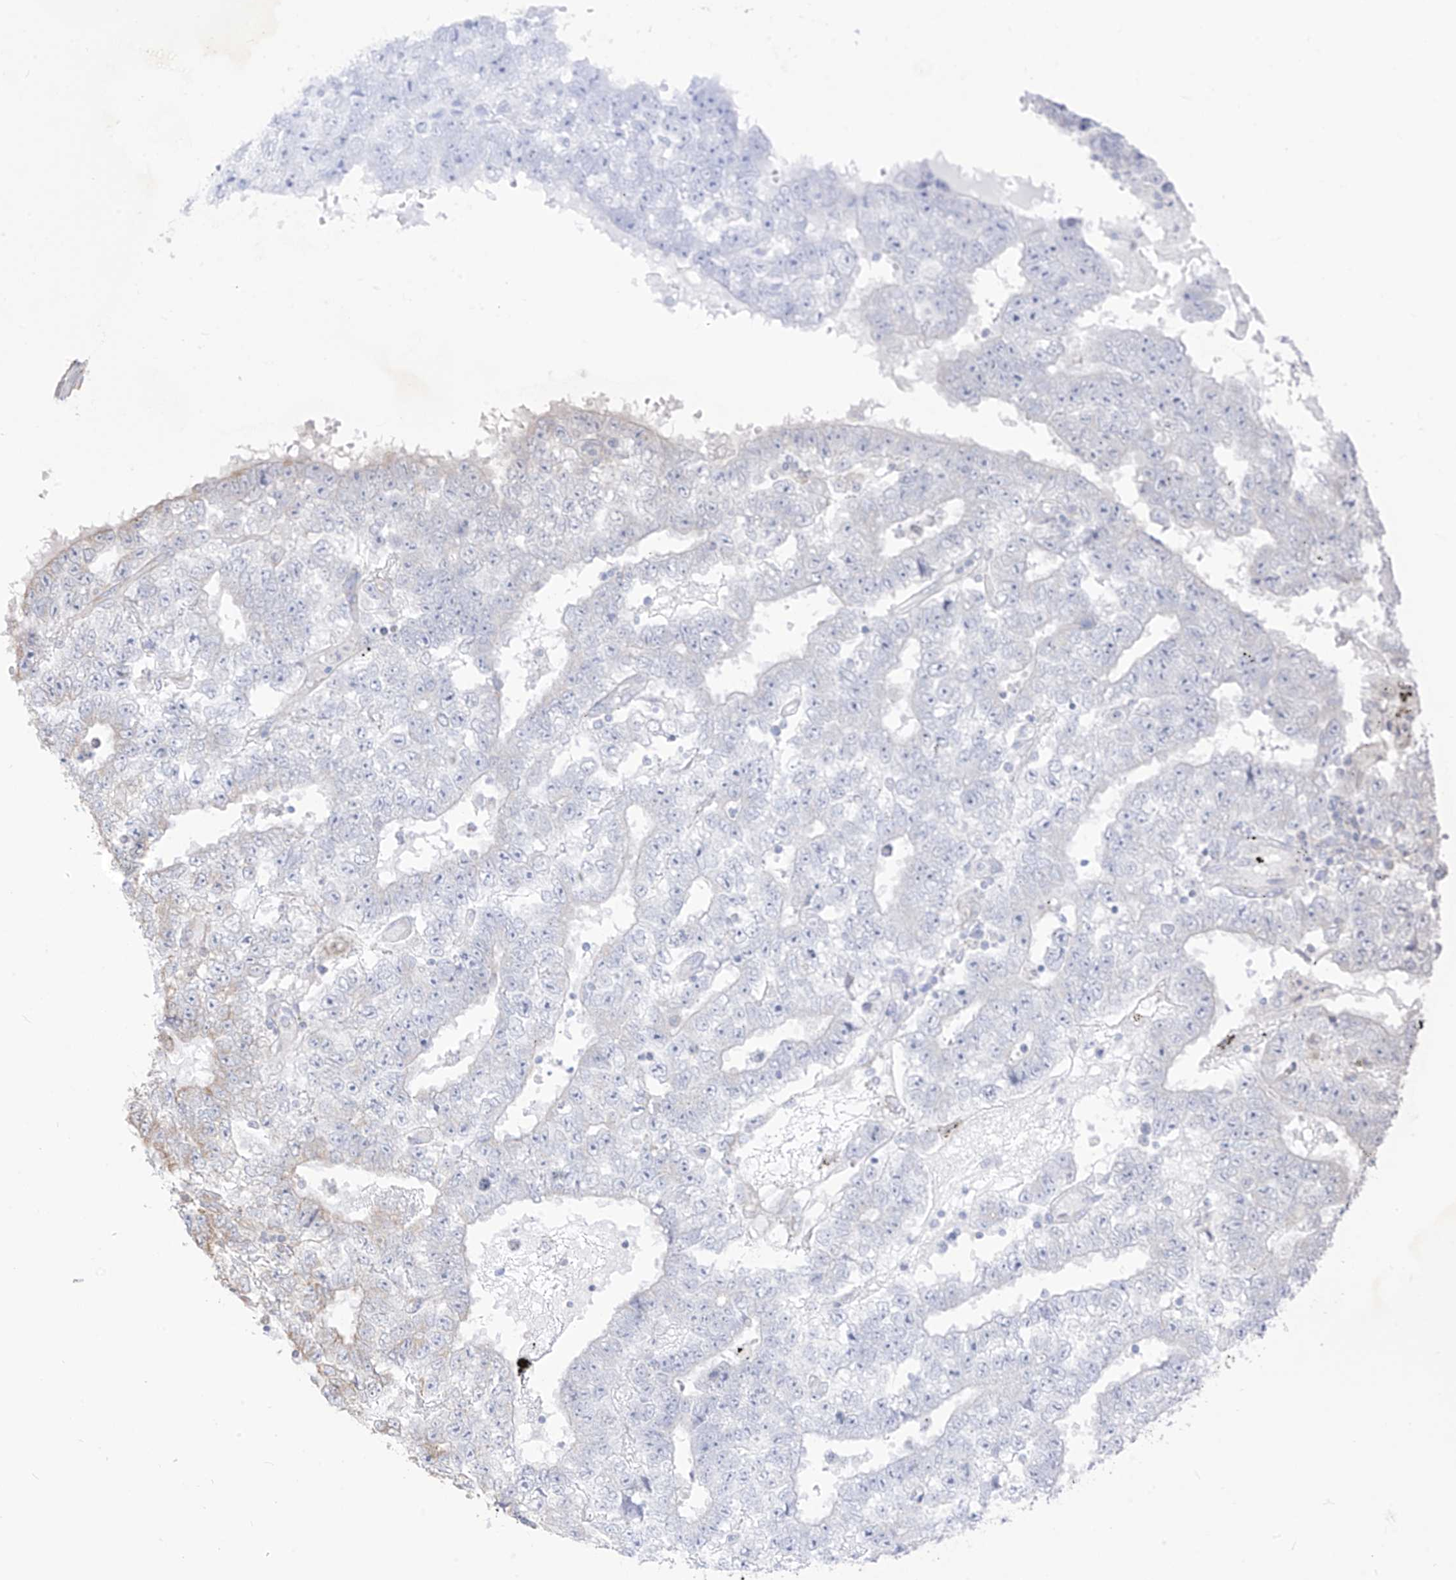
{"staining": {"intensity": "weak", "quantity": "<25%", "location": "cytoplasmic/membranous"}, "tissue": "testis cancer", "cell_type": "Tumor cells", "image_type": "cancer", "snomed": [{"axis": "morphology", "description": "Carcinoma, Embryonal, NOS"}, {"axis": "topography", "description": "Testis"}], "caption": "Immunohistochemistry photomicrograph of neoplastic tissue: testis cancer stained with DAB (3,3'-diaminobenzidine) exhibits no significant protein expression in tumor cells.", "gene": "PDIA6", "patient": {"sex": "male", "age": 25}}